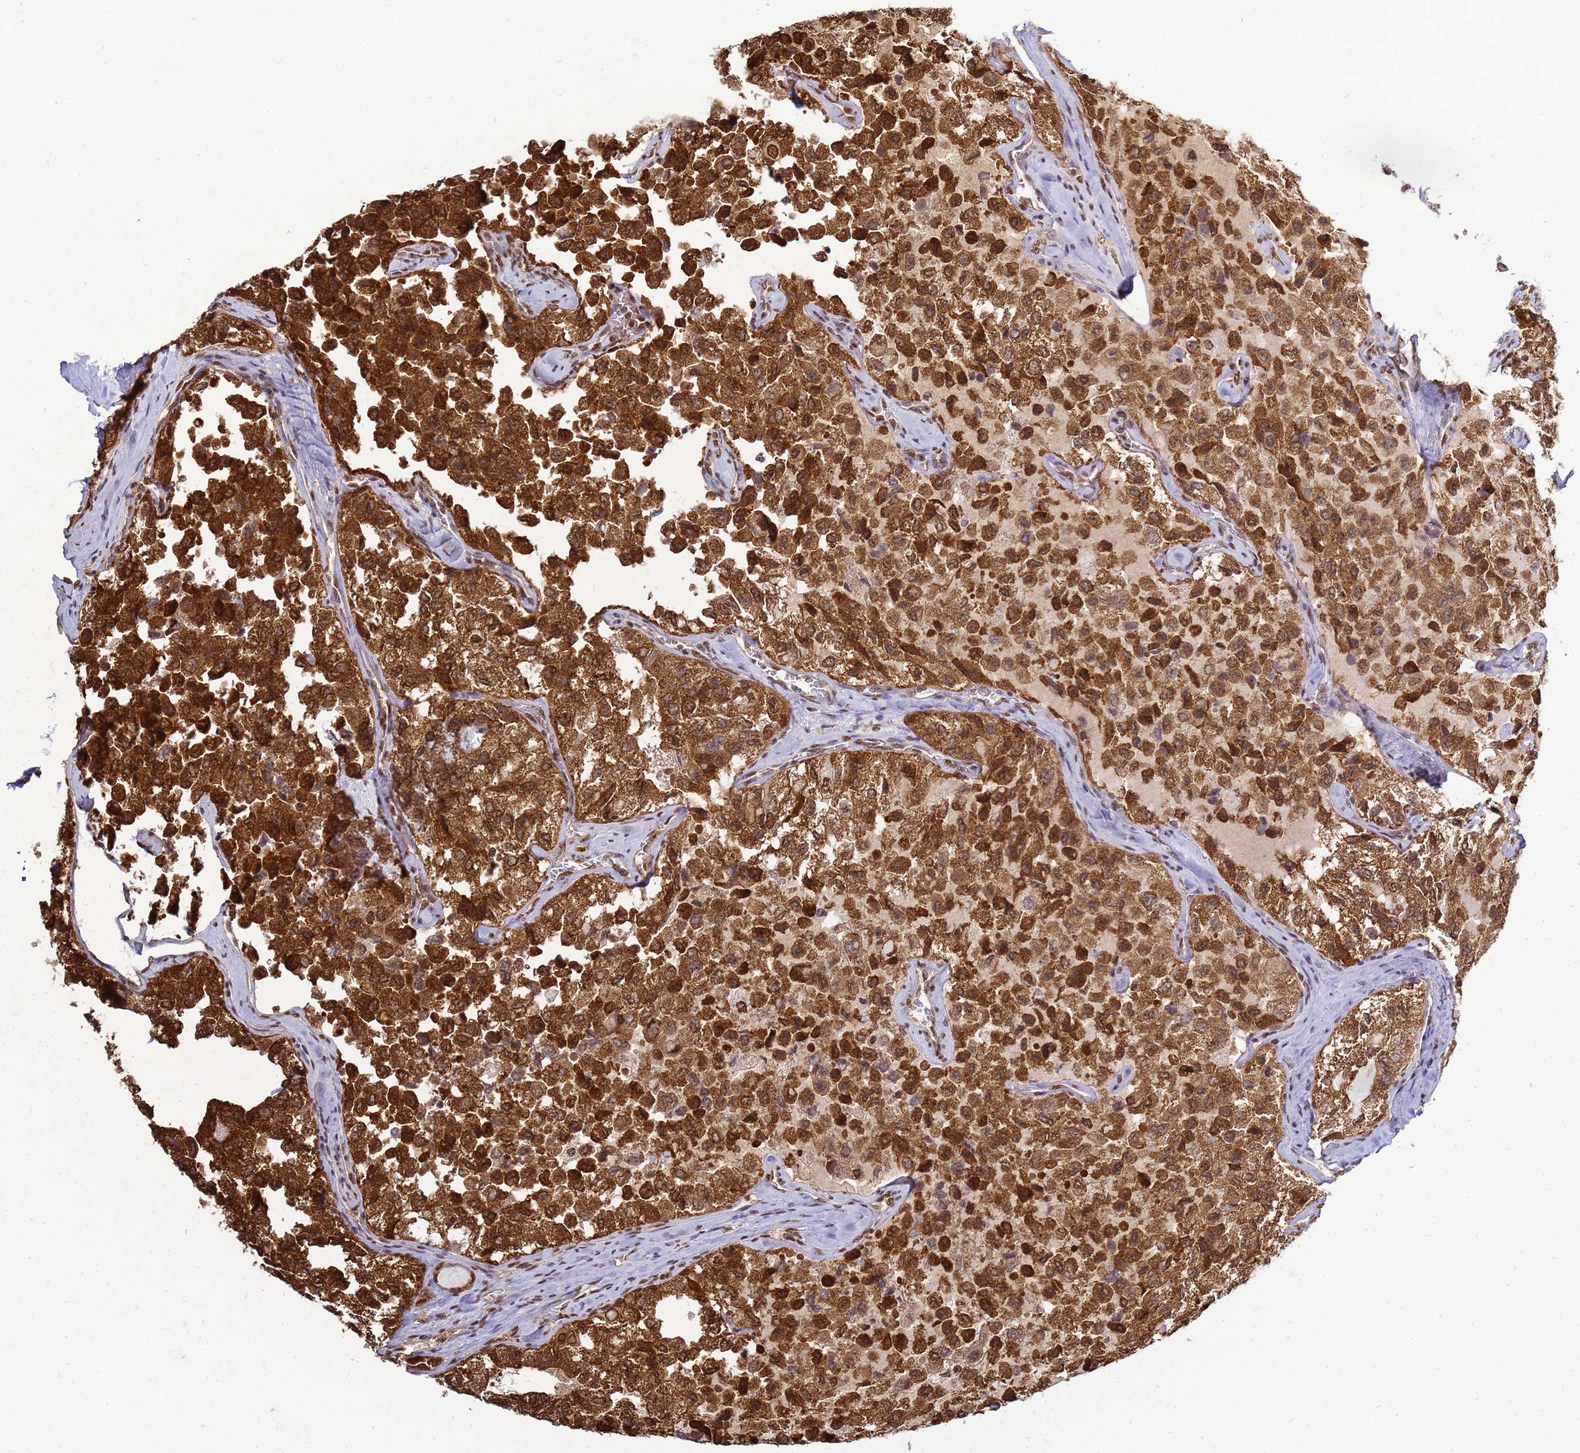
{"staining": {"intensity": "strong", "quantity": ">75%", "location": "cytoplasmic/membranous,nuclear"}, "tissue": "thyroid cancer", "cell_type": "Tumor cells", "image_type": "cancer", "snomed": [{"axis": "morphology", "description": "Follicular adenoma carcinoma, NOS"}, {"axis": "topography", "description": "Thyroid gland"}], "caption": "Thyroid follicular adenoma carcinoma stained for a protein (brown) shows strong cytoplasmic/membranous and nuclear positive positivity in about >75% of tumor cells.", "gene": "APEX1", "patient": {"sex": "male", "age": 75}}